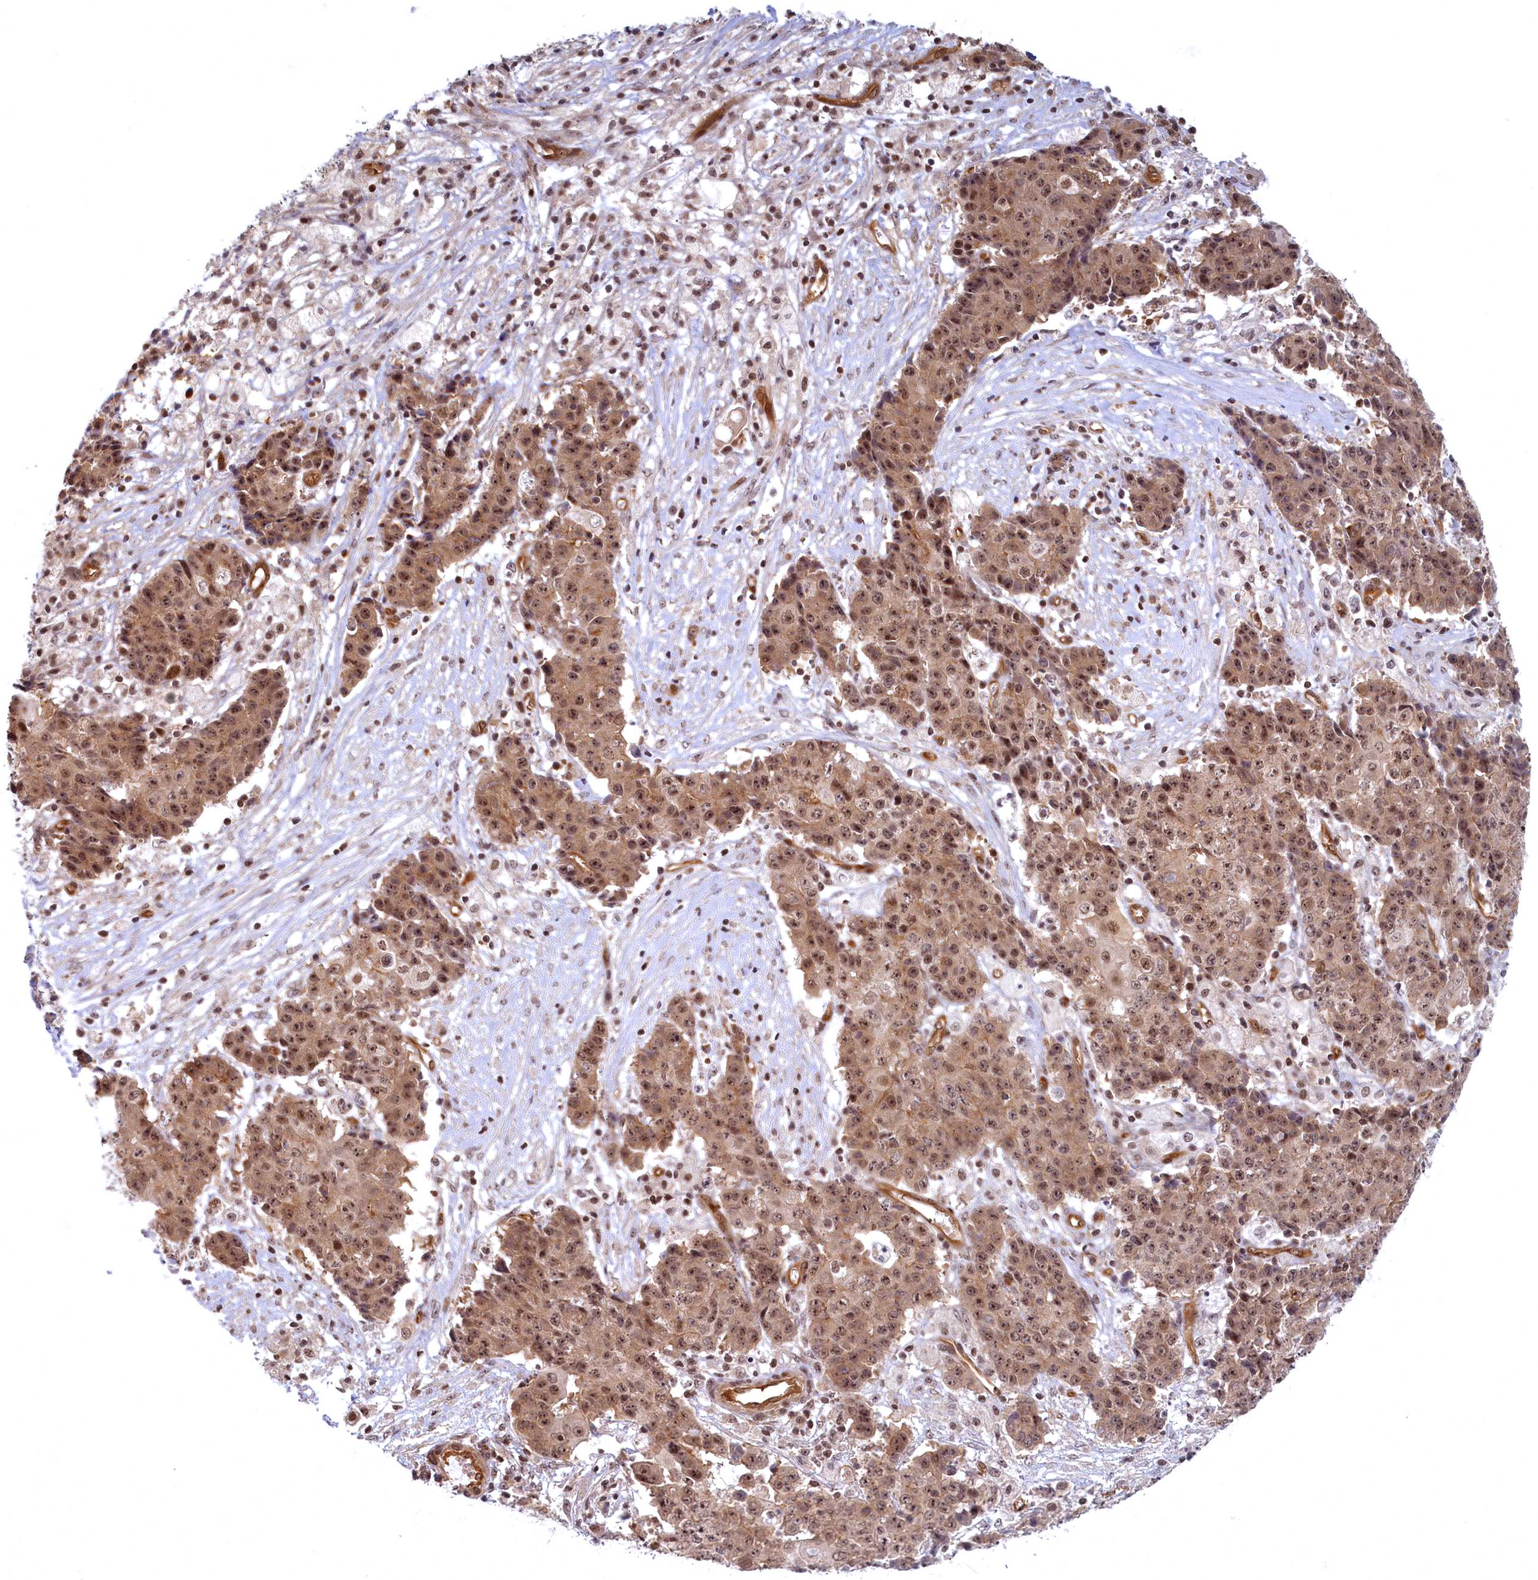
{"staining": {"intensity": "moderate", "quantity": ">75%", "location": "cytoplasmic/membranous,nuclear"}, "tissue": "ovarian cancer", "cell_type": "Tumor cells", "image_type": "cancer", "snomed": [{"axis": "morphology", "description": "Carcinoma, endometroid"}, {"axis": "topography", "description": "Ovary"}], "caption": "A brown stain shows moderate cytoplasmic/membranous and nuclear positivity of a protein in human ovarian cancer tumor cells.", "gene": "SNRK", "patient": {"sex": "female", "age": 42}}